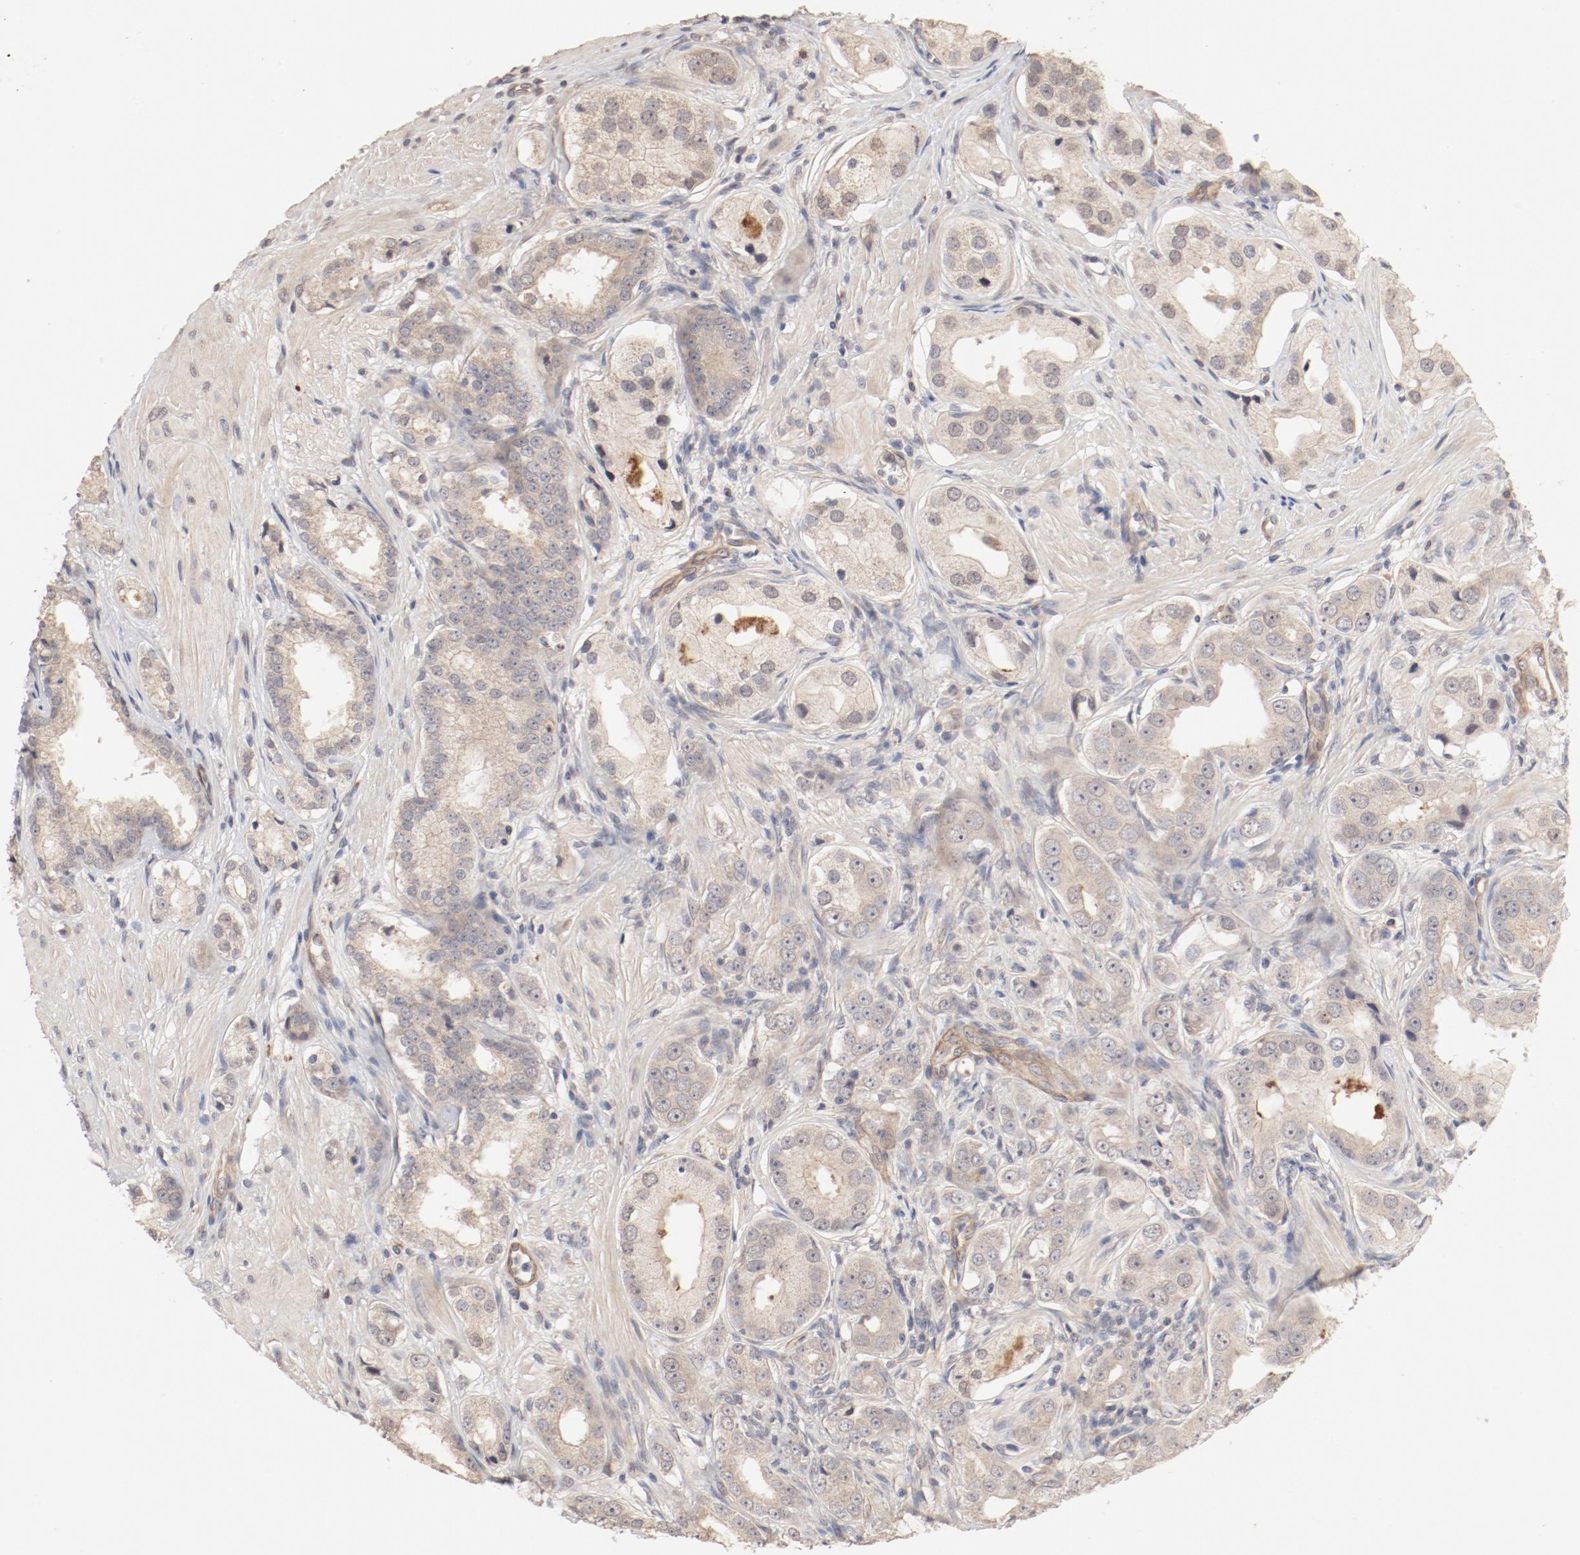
{"staining": {"intensity": "moderate", "quantity": ">75%", "location": "cytoplasmic/membranous"}, "tissue": "prostate cancer", "cell_type": "Tumor cells", "image_type": "cancer", "snomed": [{"axis": "morphology", "description": "Adenocarcinoma, Medium grade"}, {"axis": "topography", "description": "Prostate"}], "caption": "Adenocarcinoma (medium-grade) (prostate) stained with immunohistochemistry demonstrates moderate cytoplasmic/membranous staining in approximately >75% of tumor cells.", "gene": "IL3RA", "patient": {"sex": "male", "age": 53}}